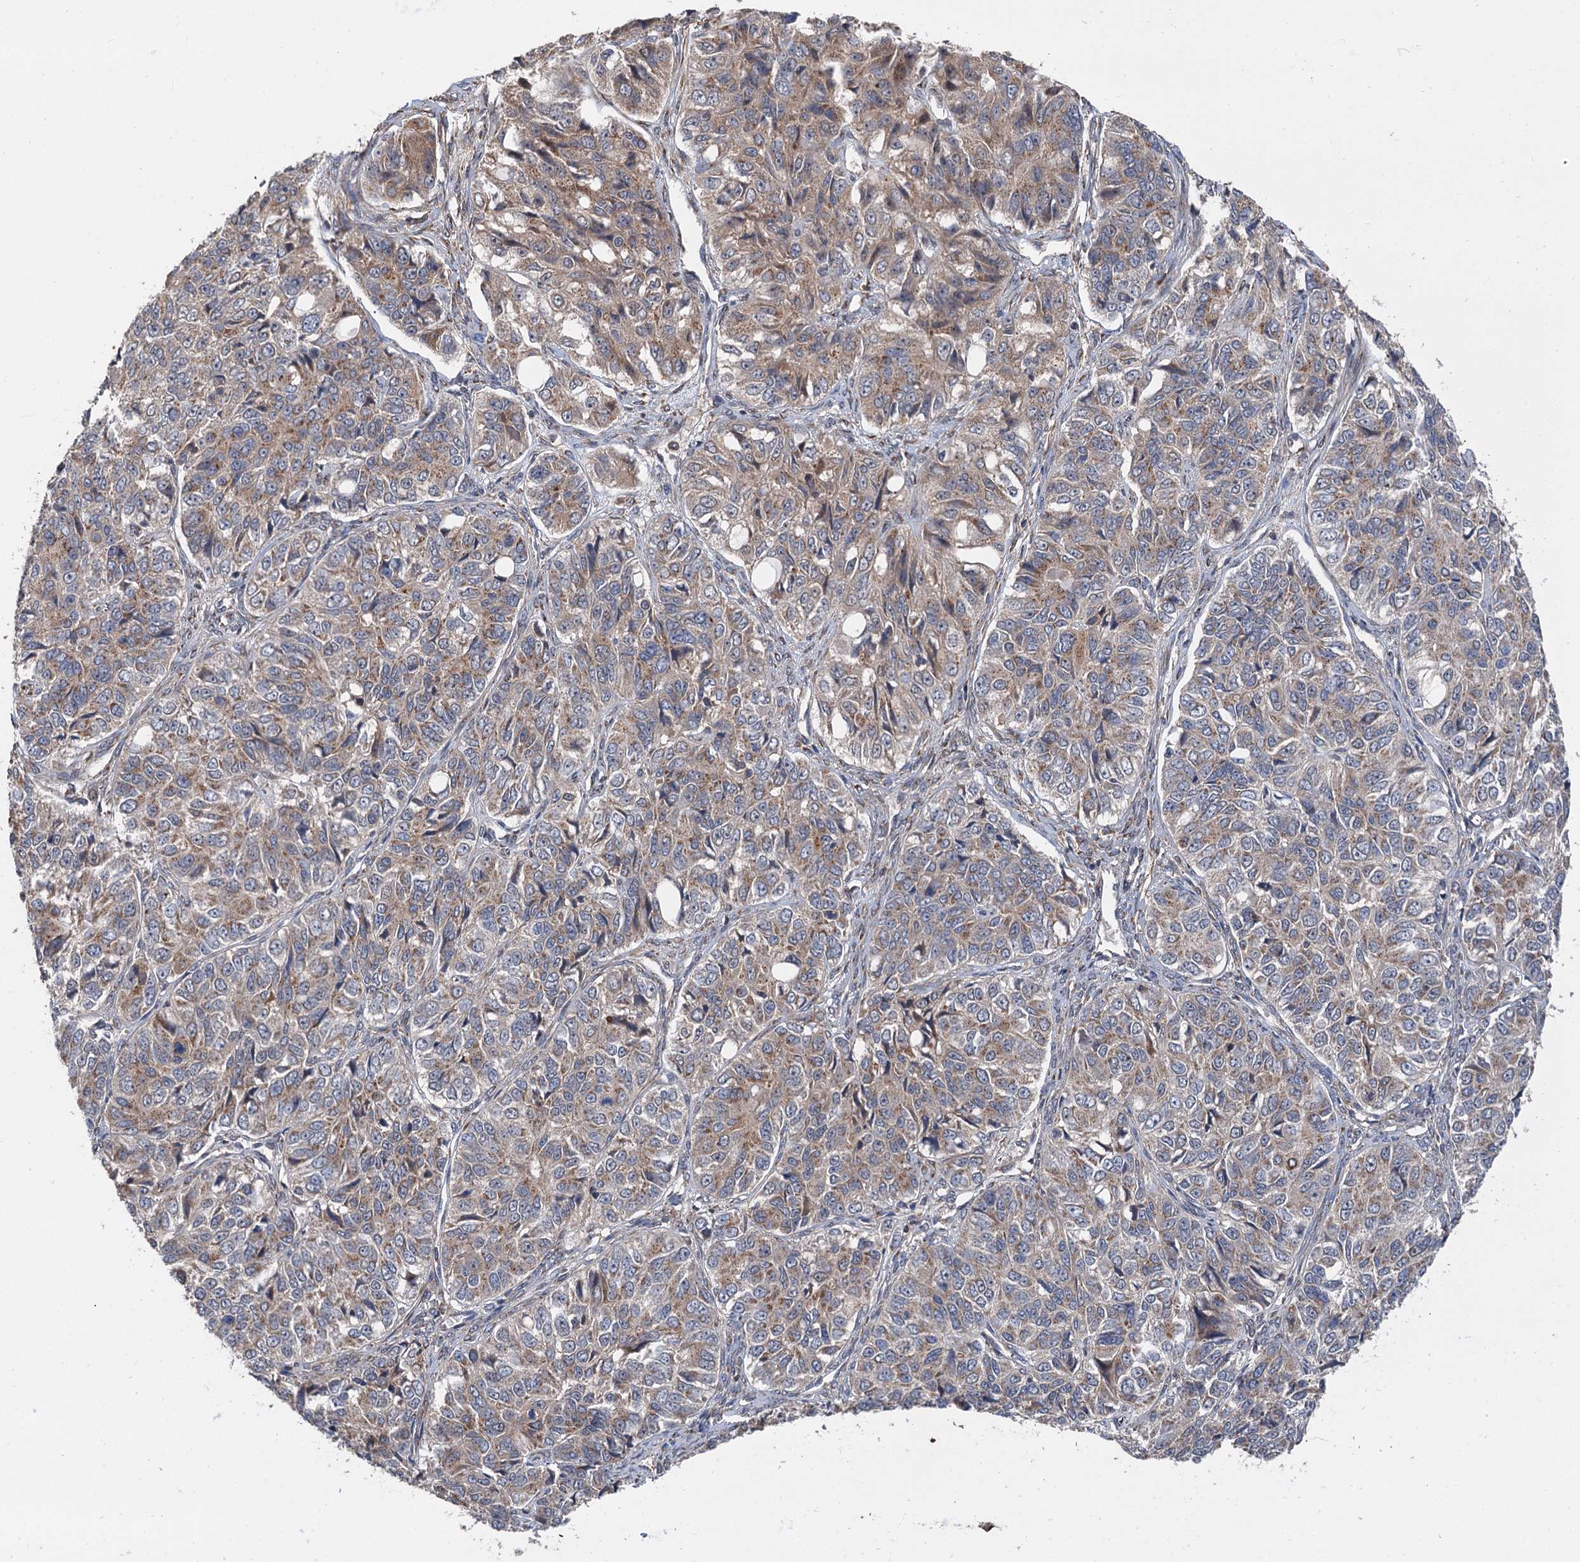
{"staining": {"intensity": "moderate", "quantity": "25%-75%", "location": "cytoplasmic/membranous"}, "tissue": "ovarian cancer", "cell_type": "Tumor cells", "image_type": "cancer", "snomed": [{"axis": "morphology", "description": "Carcinoma, endometroid"}, {"axis": "topography", "description": "Ovary"}], "caption": "Ovarian cancer (endometroid carcinoma) tissue demonstrates moderate cytoplasmic/membranous positivity in about 25%-75% of tumor cells, visualized by immunohistochemistry.", "gene": "ANKRD26", "patient": {"sex": "female", "age": 51}}